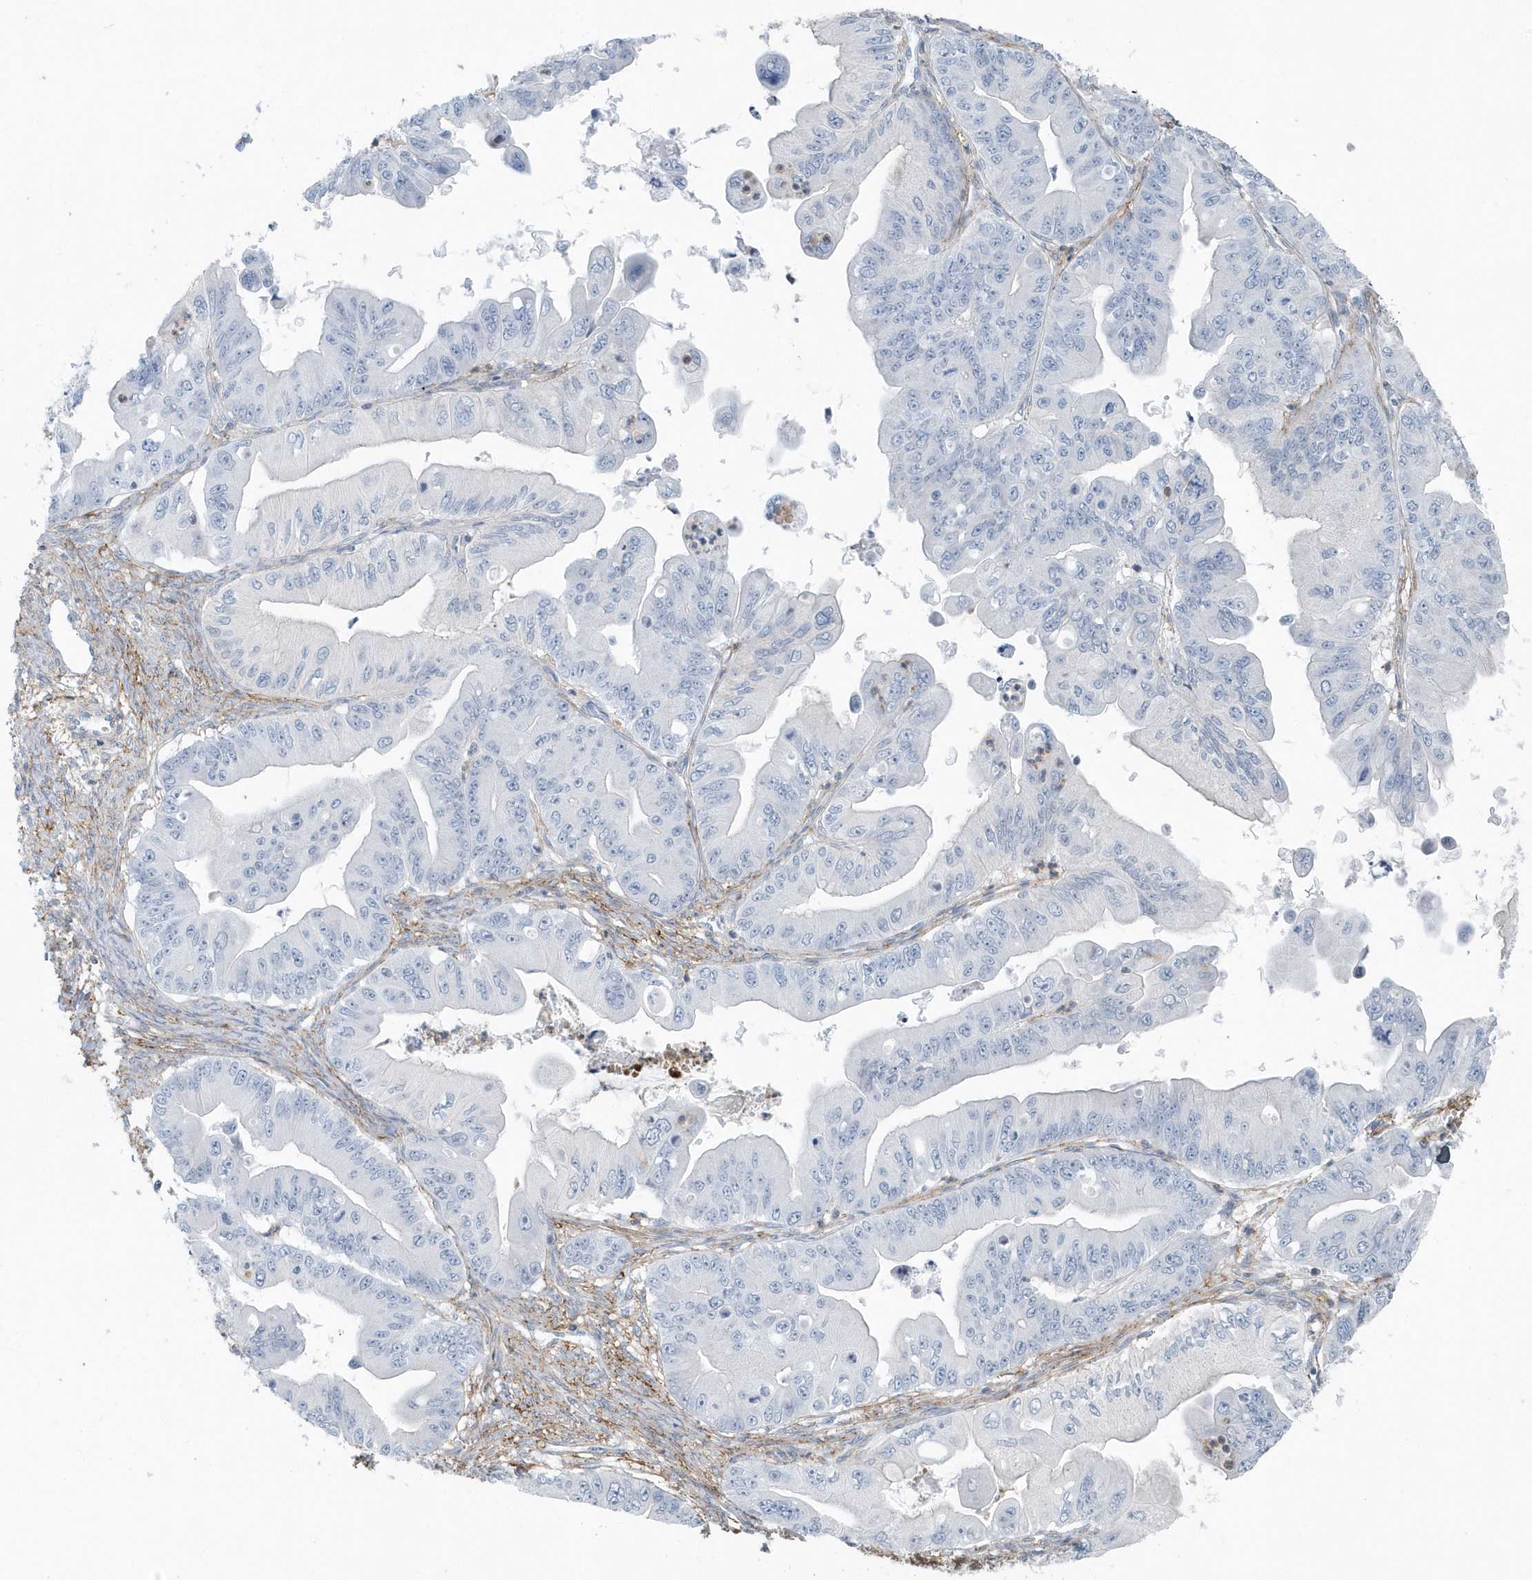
{"staining": {"intensity": "negative", "quantity": "none", "location": "none"}, "tissue": "ovarian cancer", "cell_type": "Tumor cells", "image_type": "cancer", "snomed": [{"axis": "morphology", "description": "Cystadenocarcinoma, mucinous, NOS"}, {"axis": "topography", "description": "Ovary"}], "caption": "Mucinous cystadenocarcinoma (ovarian) was stained to show a protein in brown. There is no significant positivity in tumor cells.", "gene": "CACNB2", "patient": {"sex": "female", "age": 71}}